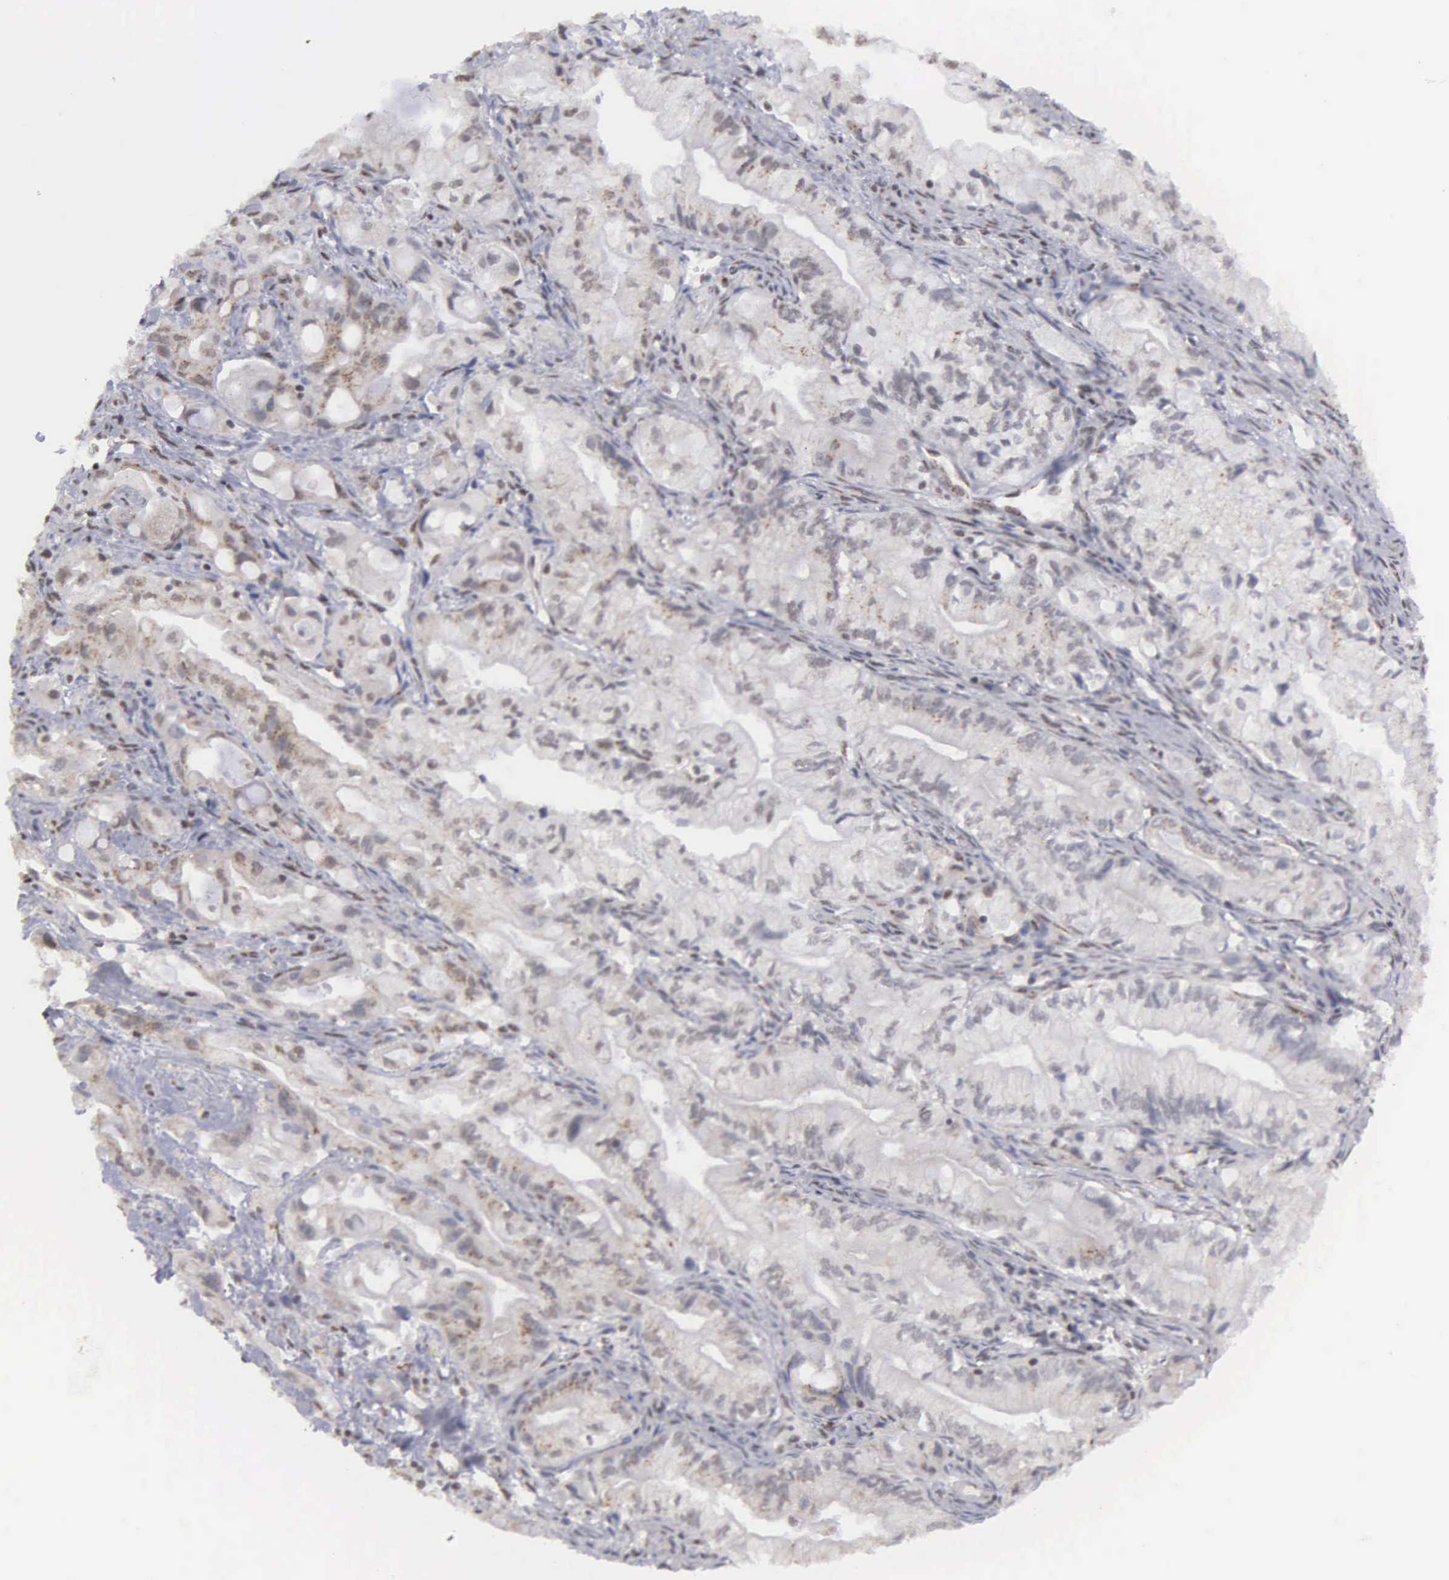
{"staining": {"intensity": "weak", "quantity": "25%-75%", "location": "cytoplasmic/membranous,nuclear"}, "tissue": "pancreatic cancer", "cell_type": "Tumor cells", "image_type": "cancer", "snomed": [{"axis": "morphology", "description": "Adenocarcinoma, NOS"}, {"axis": "topography", "description": "Pancreas"}], "caption": "Pancreatic cancer was stained to show a protein in brown. There is low levels of weak cytoplasmic/membranous and nuclear positivity in approximately 25%-75% of tumor cells.", "gene": "GTF2A1", "patient": {"sex": "male", "age": 79}}